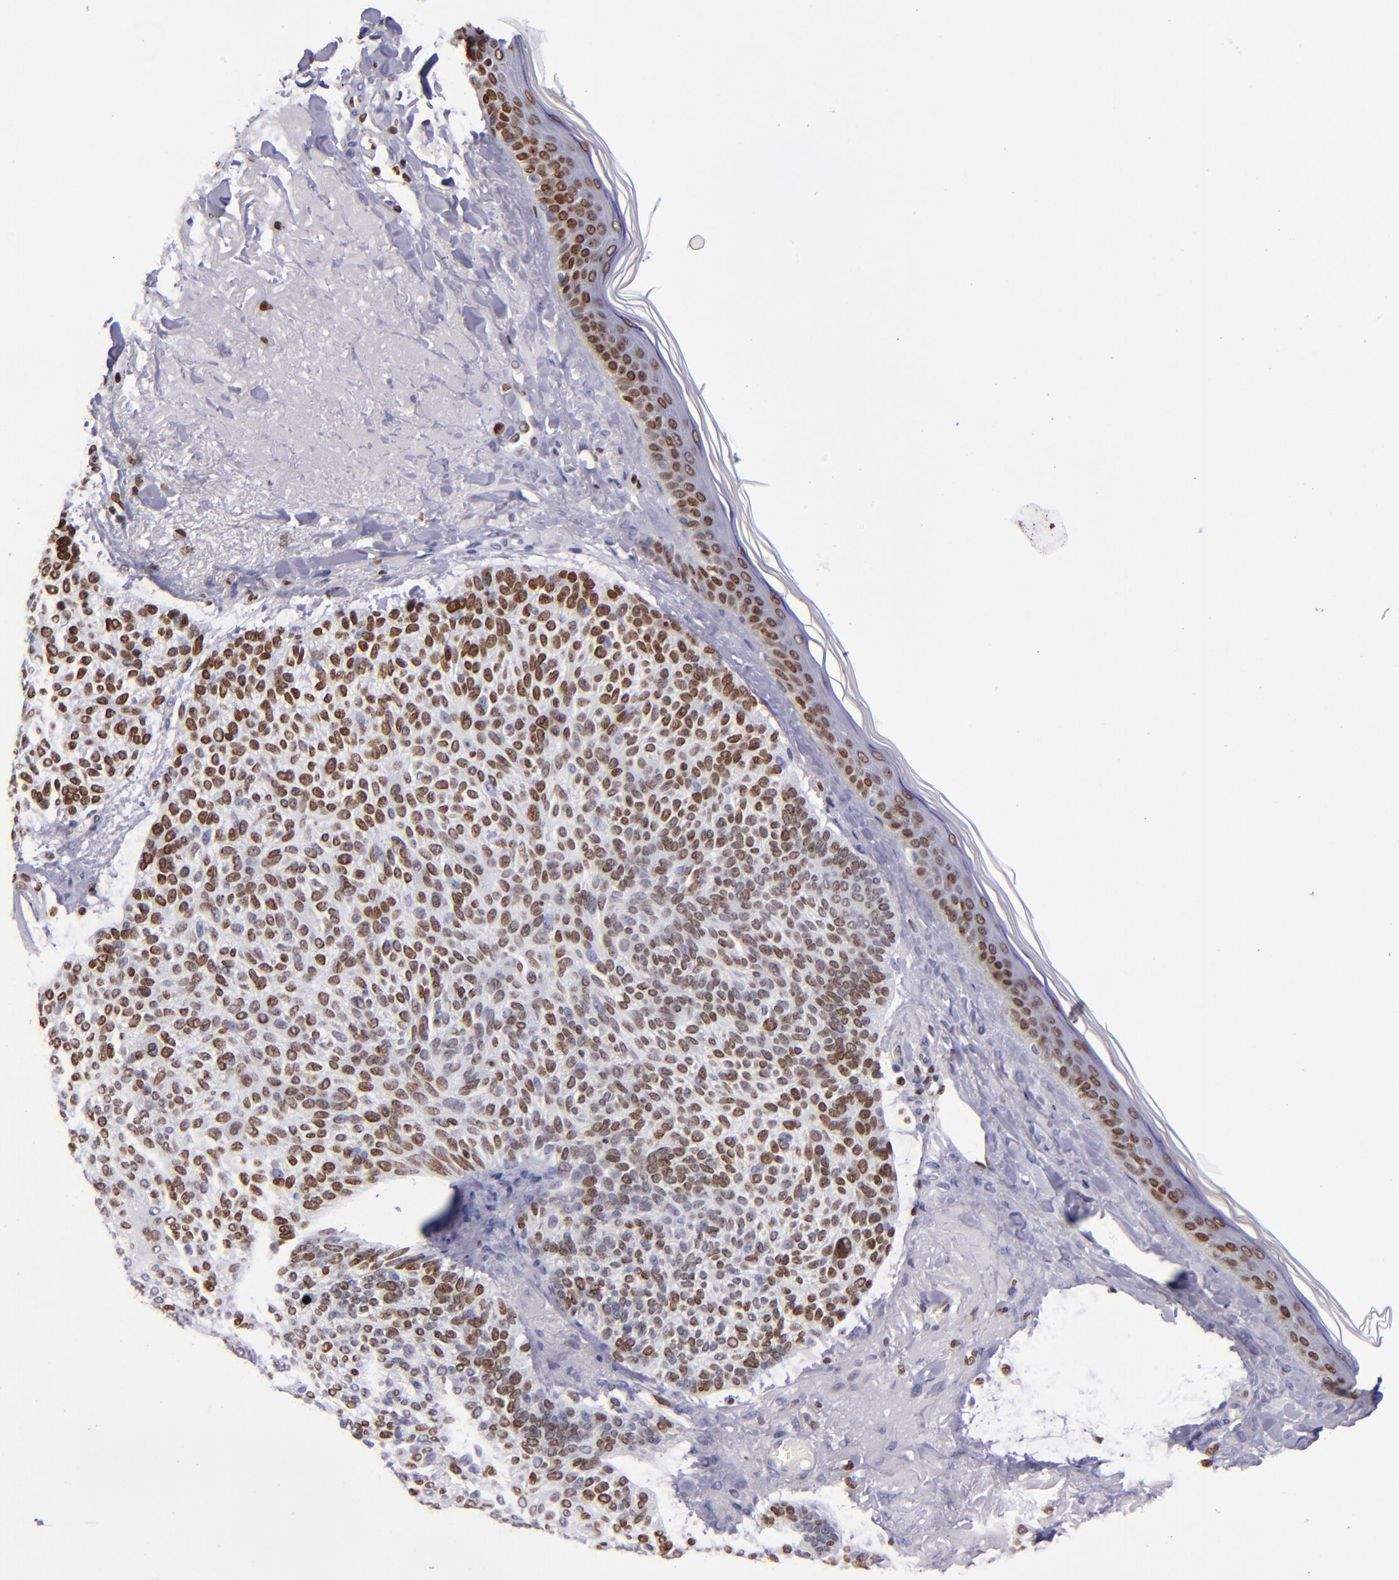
{"staining": {"intensity": "moderate", "quantity": ">75%", "location": "nuclear"}, "tissue": "skin cancer", "cell_type": "Tumor cells", "image_type": "cancer", "snomed": [{"axis": "morphology", "description": "Normal tissue, NOS"}, {"axis": "morphology", "description": "Basal cell carcinoma"}, {"axis": "topography", "description": "Skin"}], "caption": "Immunohistochemistry of basal cell carcinoma (skin) displays medium levels of moderate nuclear expression in approximately >75% of tumor cells.", "gene": "CDKL5", "patient": {"sex": "female", "age": 70}}